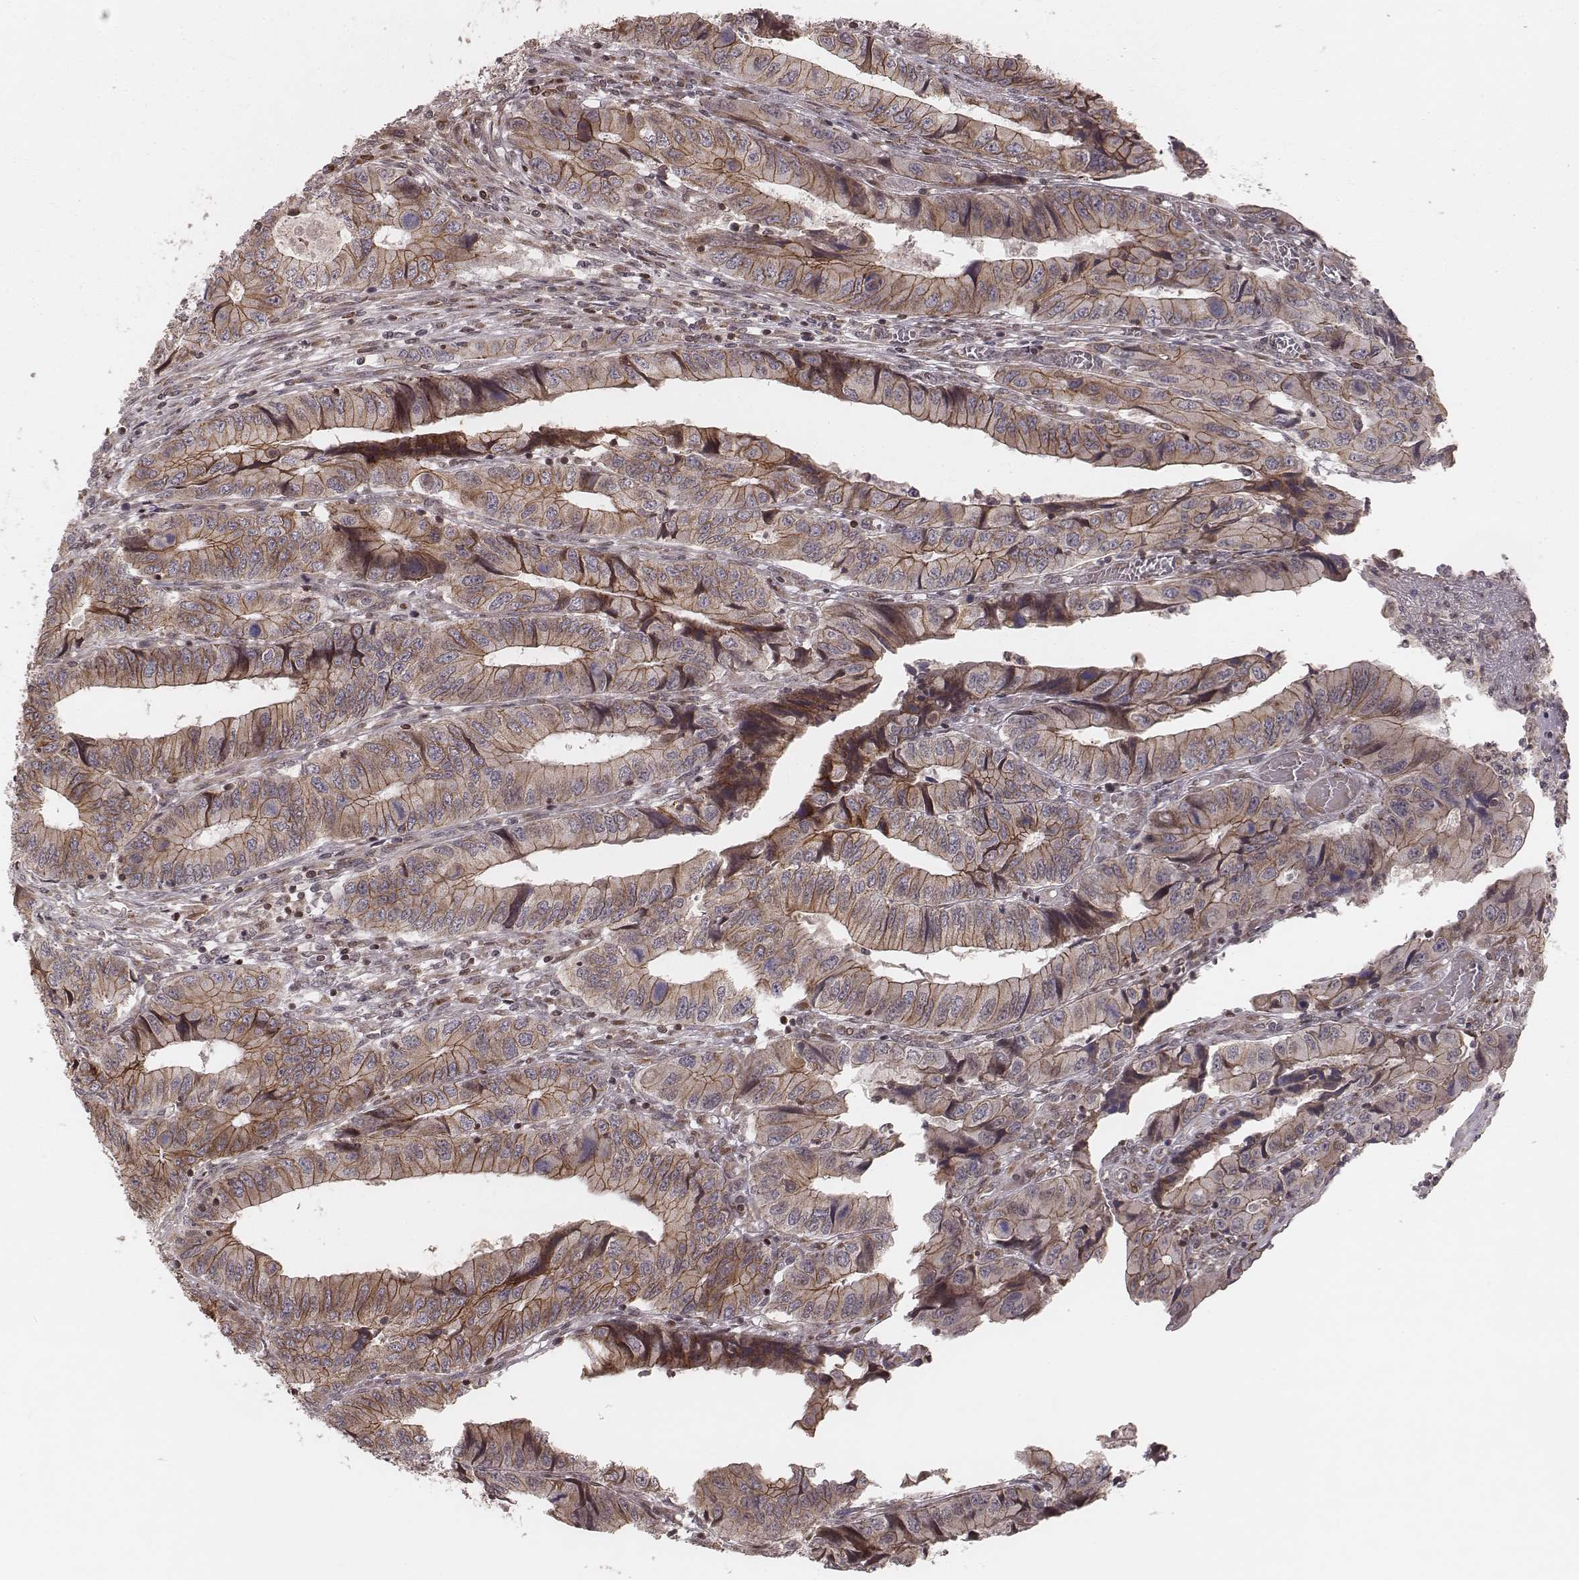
{"staining": {"intensity": "moderate", "quantity": ">75%", "location": "cytoplasmic/membranous"}, "tissue": "colorectal cancer", "cell_type": "Tumor cells", "image_type": "cancer", "snomed": [{"axis": "morphology", "description": "Adenocarcinoma, NOS"}, {"axis": "topography", "description": "Colon"}], "caption": "DAB (3,3'-diaminobenzidine) immunohistochemical staining of human adenocarcinoma (colorectal) exhibits moderate cytoplasmic/membranous protein expression in about >75% of tumor cells.", "gene": "MYO19", "patient": {"sex": "male", "age": 53}}